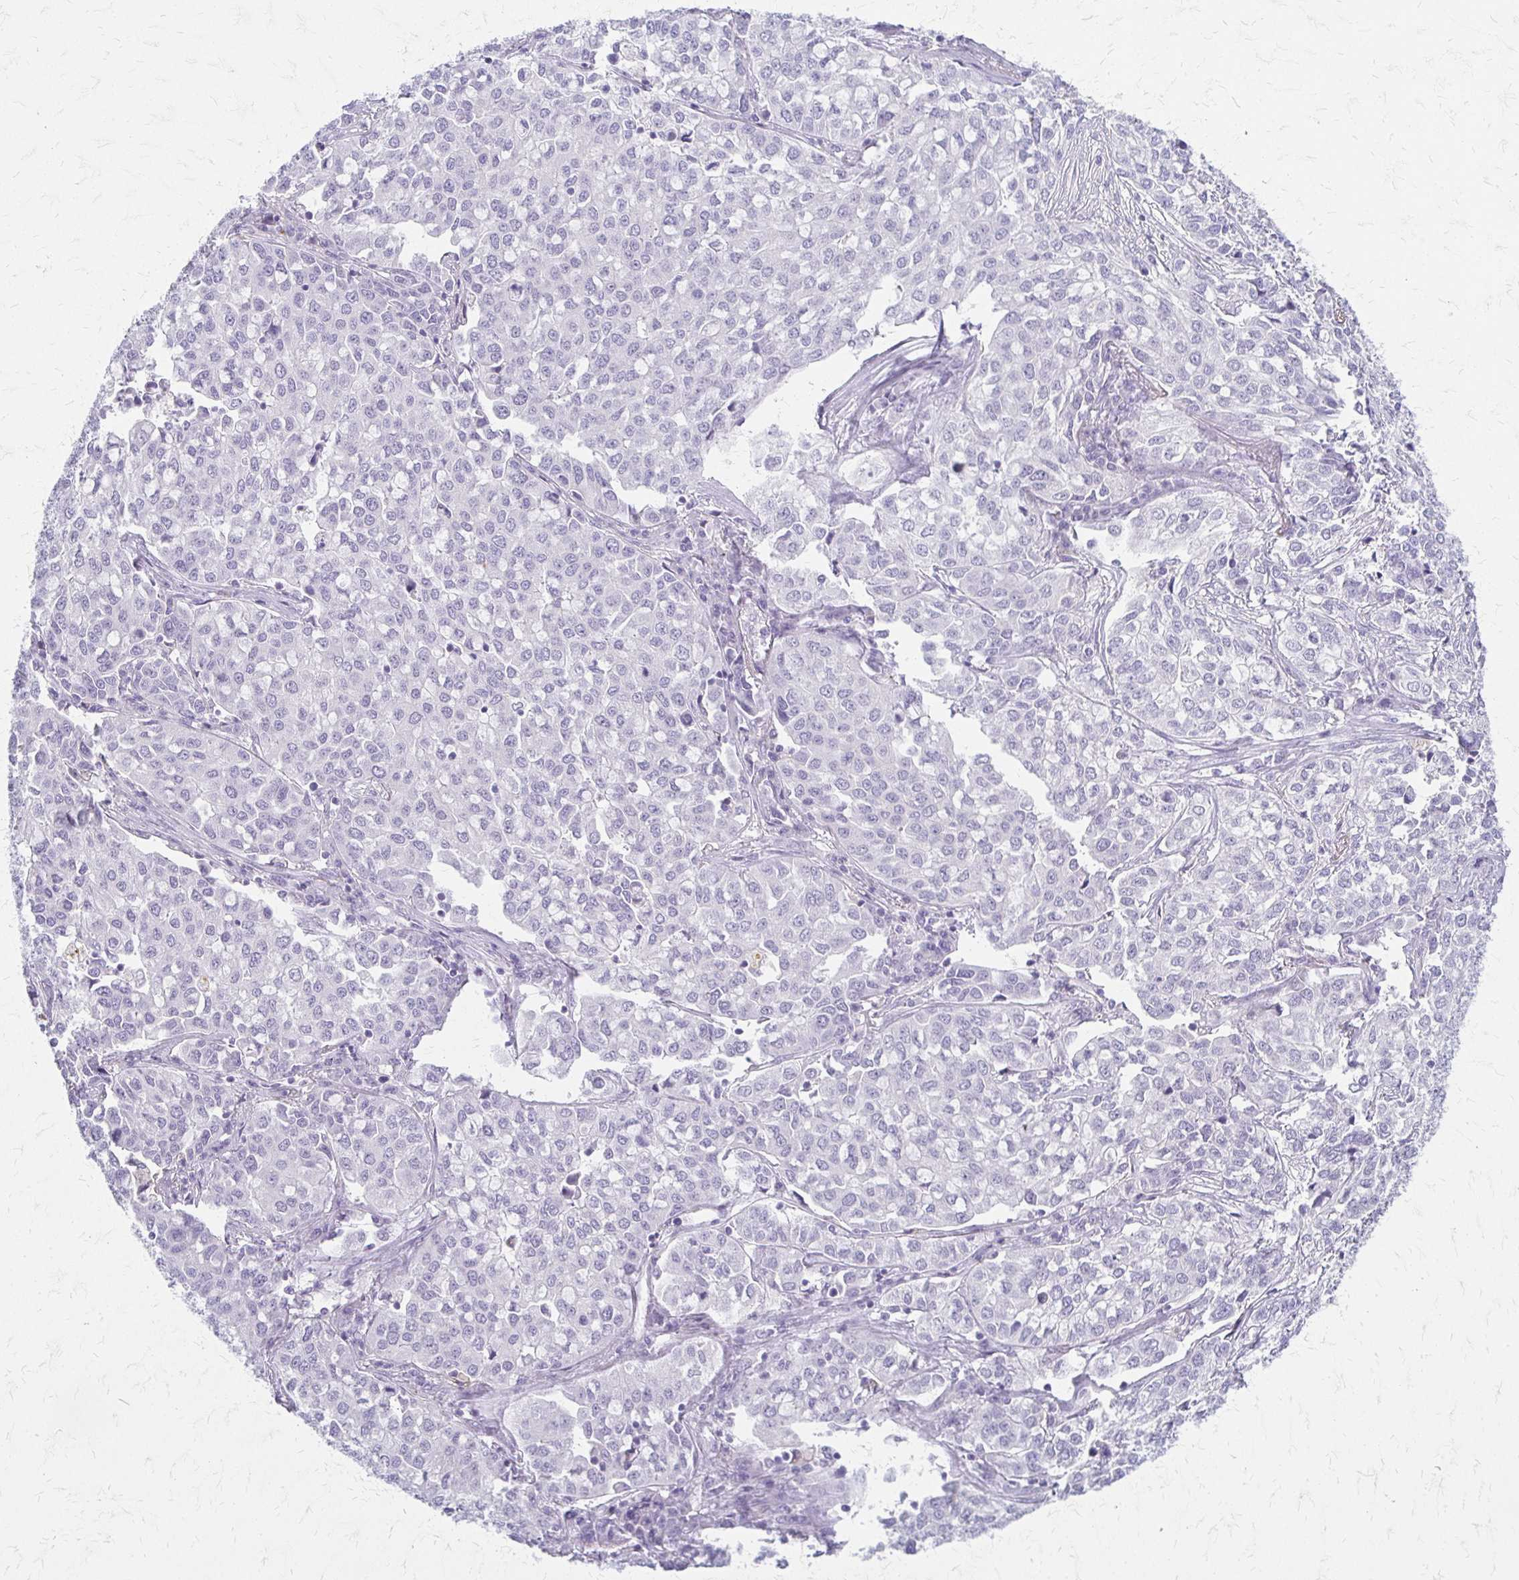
{"staining": {"intensity": "negative", "quantity": "none", "location": "none"}, "tissue": "lung cancer", "cell_type": "Tumor cells", "image_type": "cancer", "snomed": [{"axis": "morphology", "description": "Adenocarcinoma, NOS"}, {"axis": "morphology", "description": "Adenocarcinoma, metastatic, NOS"}, {"axis": "topography", "description": "Lymph node"}, {"axis": "topography", "description": "Lung"}], "caption": "DAB immunohistochemical staining of human adenocarcinoma (lung) reveals no significant expression in tumor cells.", "gene": "ACP5", "patient": {"sex": "female", "age": 65}}